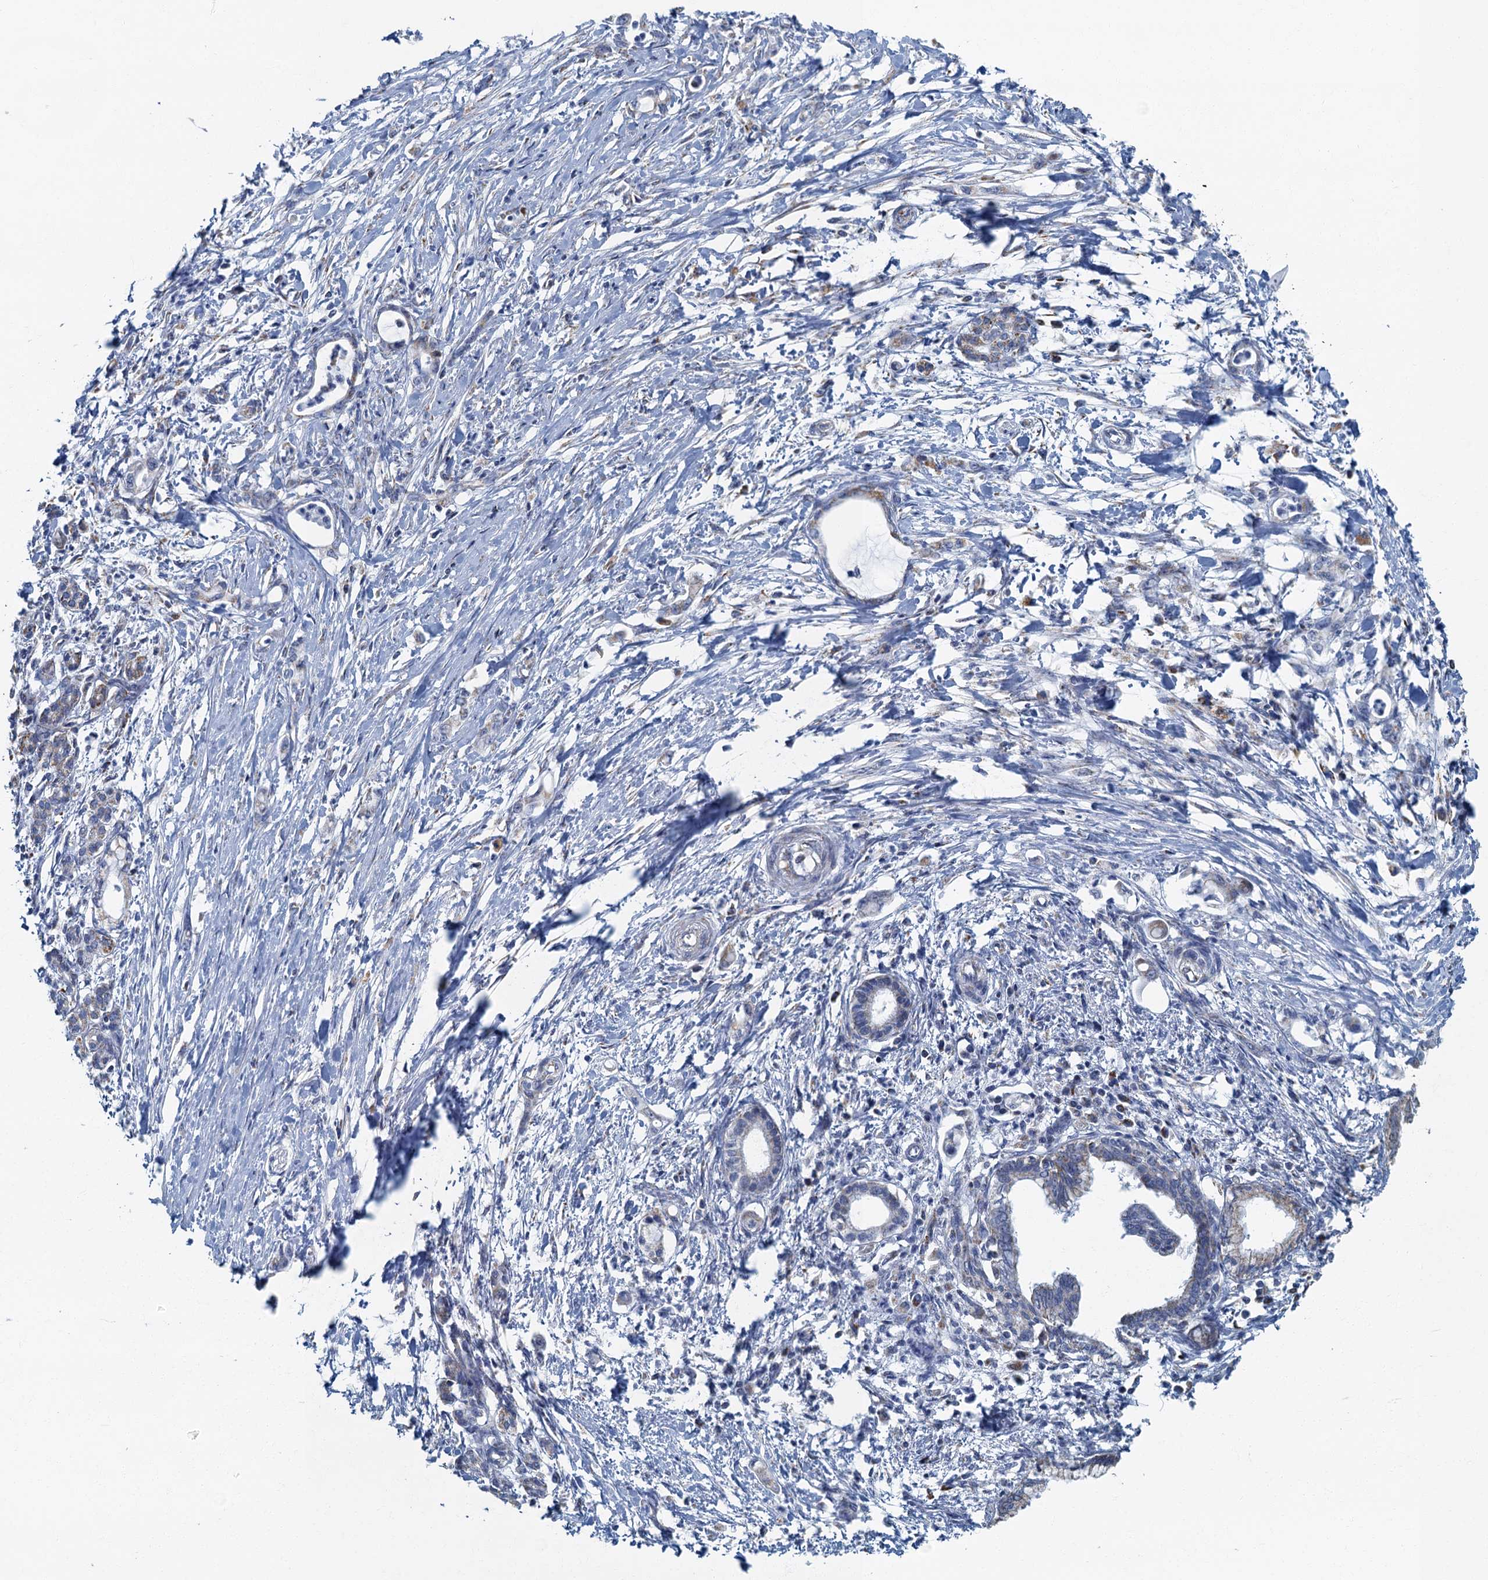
{"staining": {"intensity": "negative", "quantity": "none", "location": "none"}, "tissue": "pancreatic cancer", "cell_type": "Tumor cells", "image_type": "cancer", "snomed": [{"axis": "morphology", "description": "Adenocarcinoma, NOS"}, {"axis": "topography", "description": "Pancreas"}], "caption": "This is an immunohistochemistry (IHC) photomicrograph of human adenocarcinoma (pancreatic). There is no positivity in tumor cells.", "gene": "RAD9B", "patient": {"sex": "female", "age": 55}}